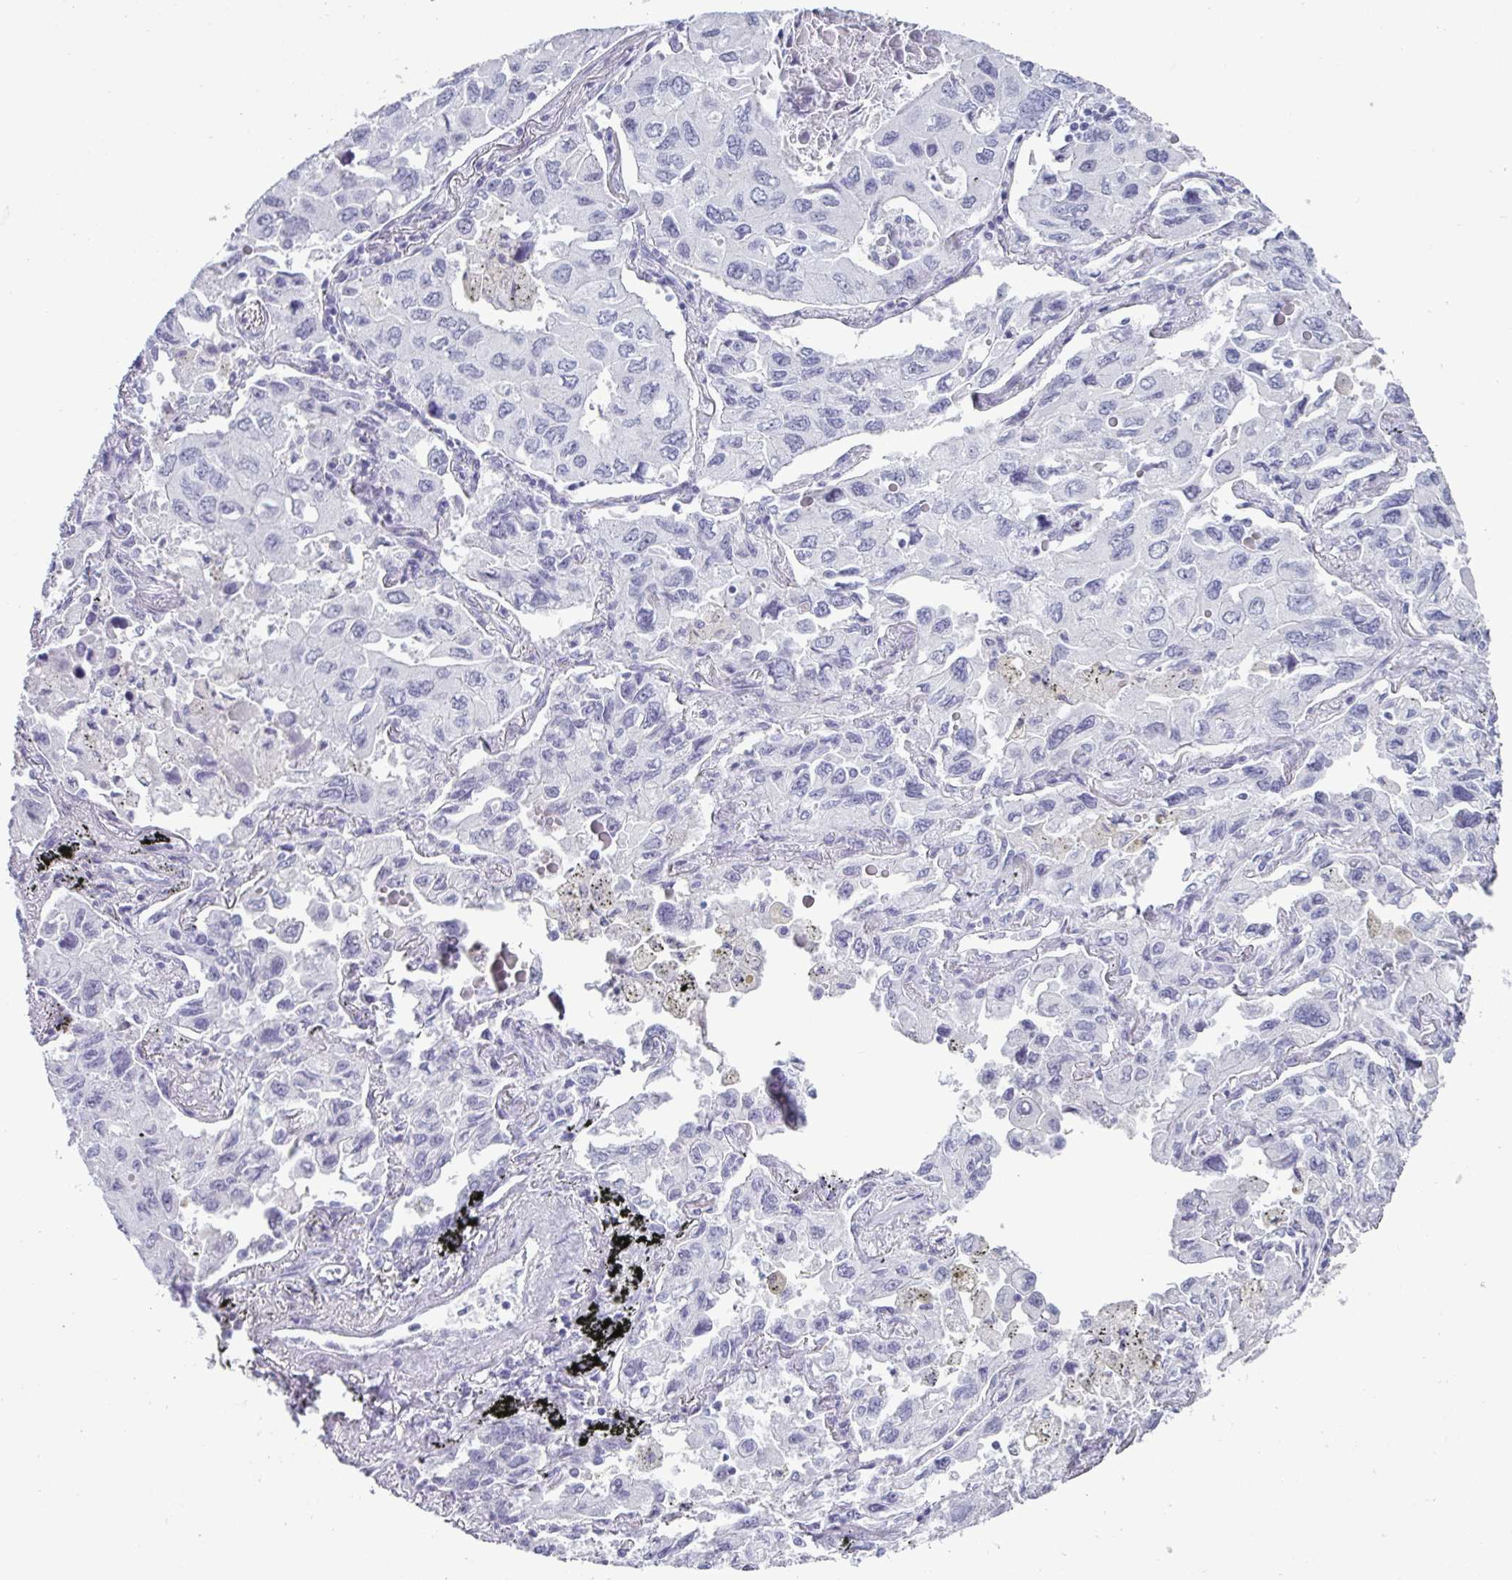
{"staining": {"intensity": "negative", "quantity": "none", "location": "none"}, "tissue": "lung cancer", "cell_type": "Tumor cells", "image_type": "cancer", "snomed": [{"axis": "morphology", "description": "Adenocarcinoma, NOS"}, {"axis": "topography", "description": "Lung"}], "caption": "A photomicrograph of lung adenocarcinoma stained for a protein reveals no brown staining in tumor cells. (DAB (3,3'-diaminobenzidine) immunohistochemistry (IHC), high magnification).", "gene": "VSIG10L", "patient": {"sex": "male", "age": 64}}